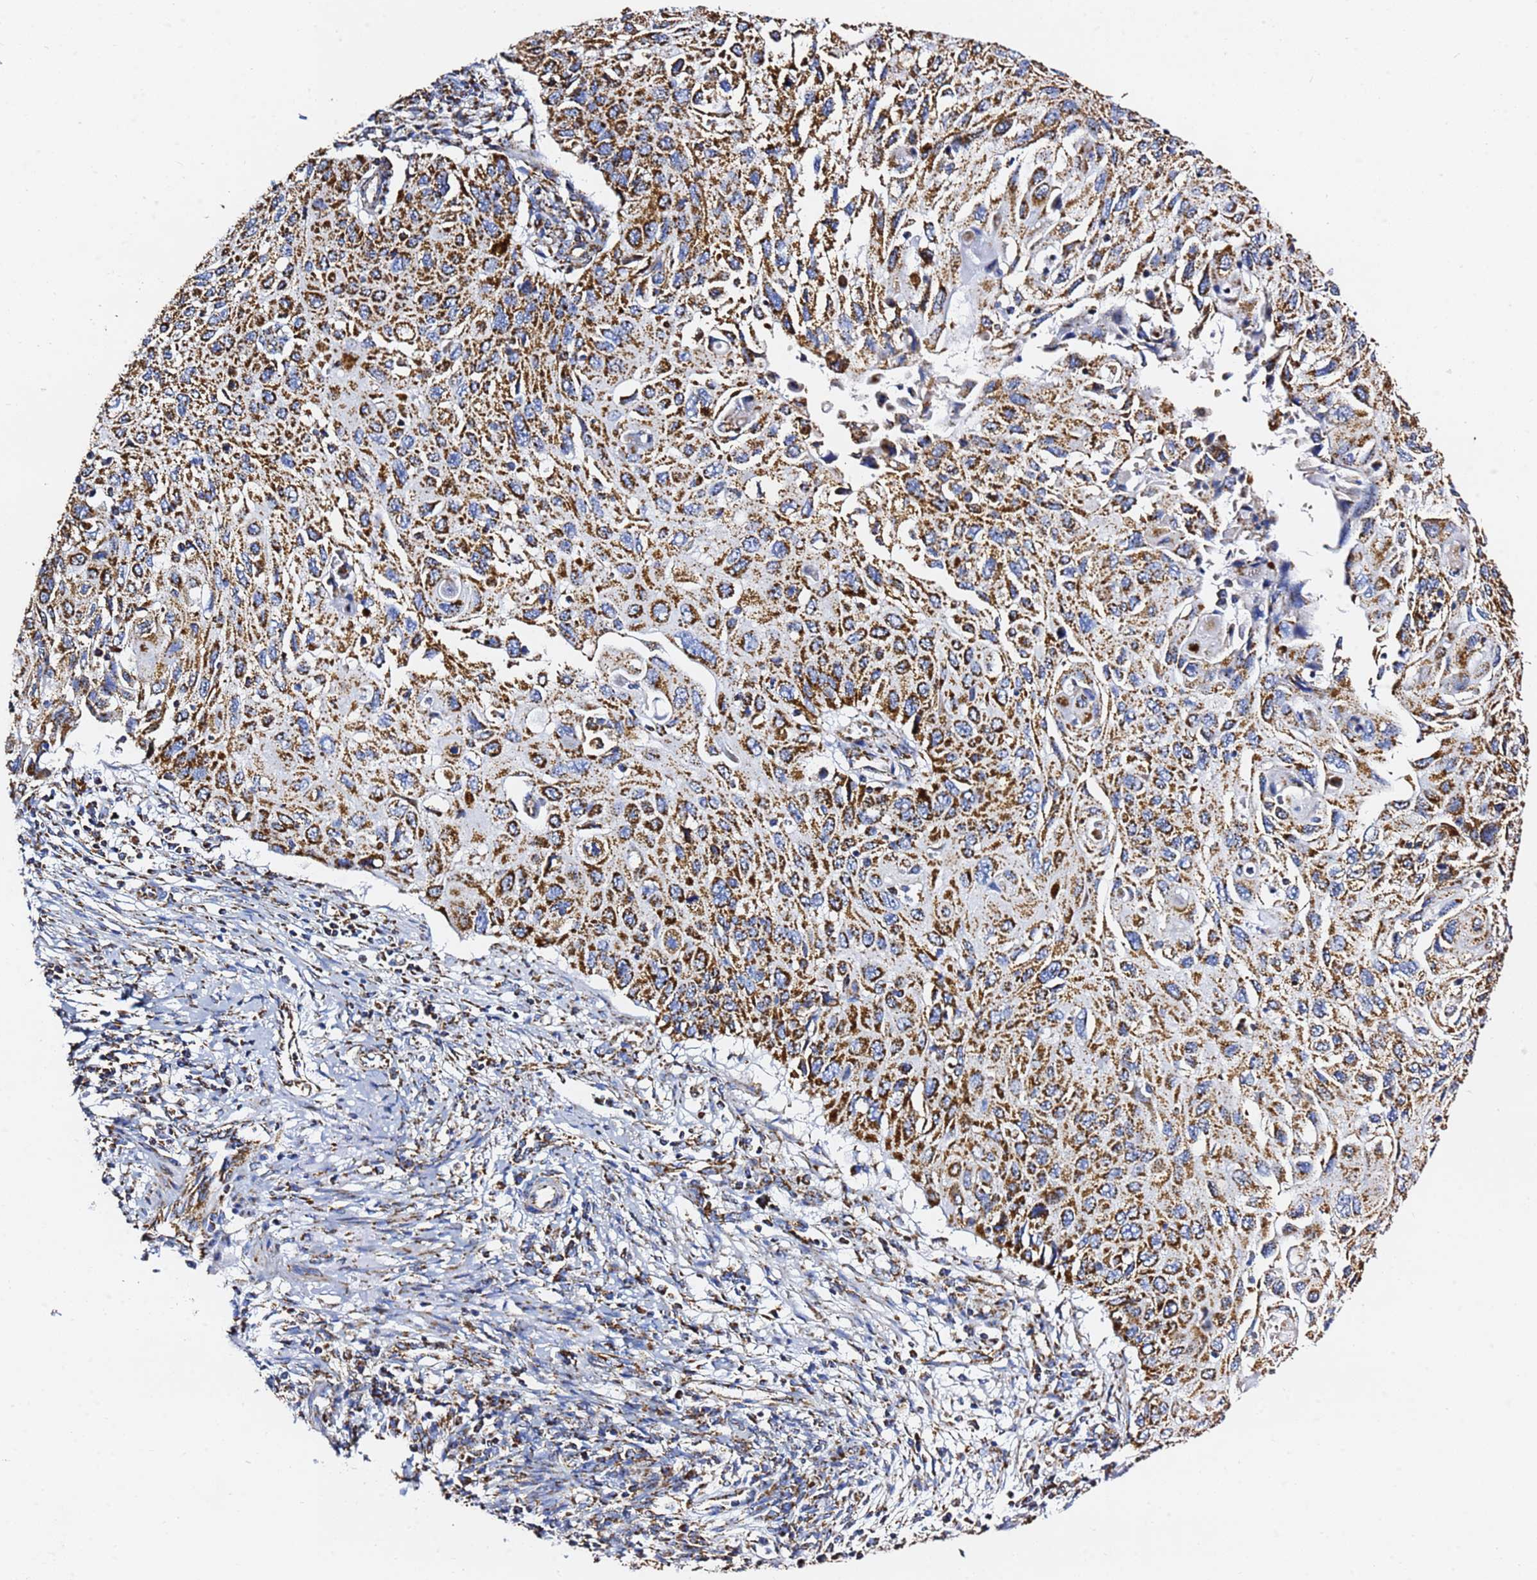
{"staining": {"intensity": "strong", "quantity": ">75%", "location": "cytoplasmic/membranous"}, "tissue": "cervical cancer", "cell_type": "Tumor cells", "image_type": "cancer", "snomed": [{"axis": "morphology", "description": "Squamous cell carcinoma, NOS"}, {"axis": "topography", "description": "Cervix"}], "caption": "Protein expression analysis of human cervical squamous cell carcinoma reveals strong cytoplasmic/membranous expression in approximately >75% of tumor cells. (Stains: DAB (3,3'-diaminobenzidine) in brown, nuclei in blue, Microscopy: brightfield microscopy at high magnification).", "gene": "PHB2", "patient": {"sex": "female", "age": 70}}